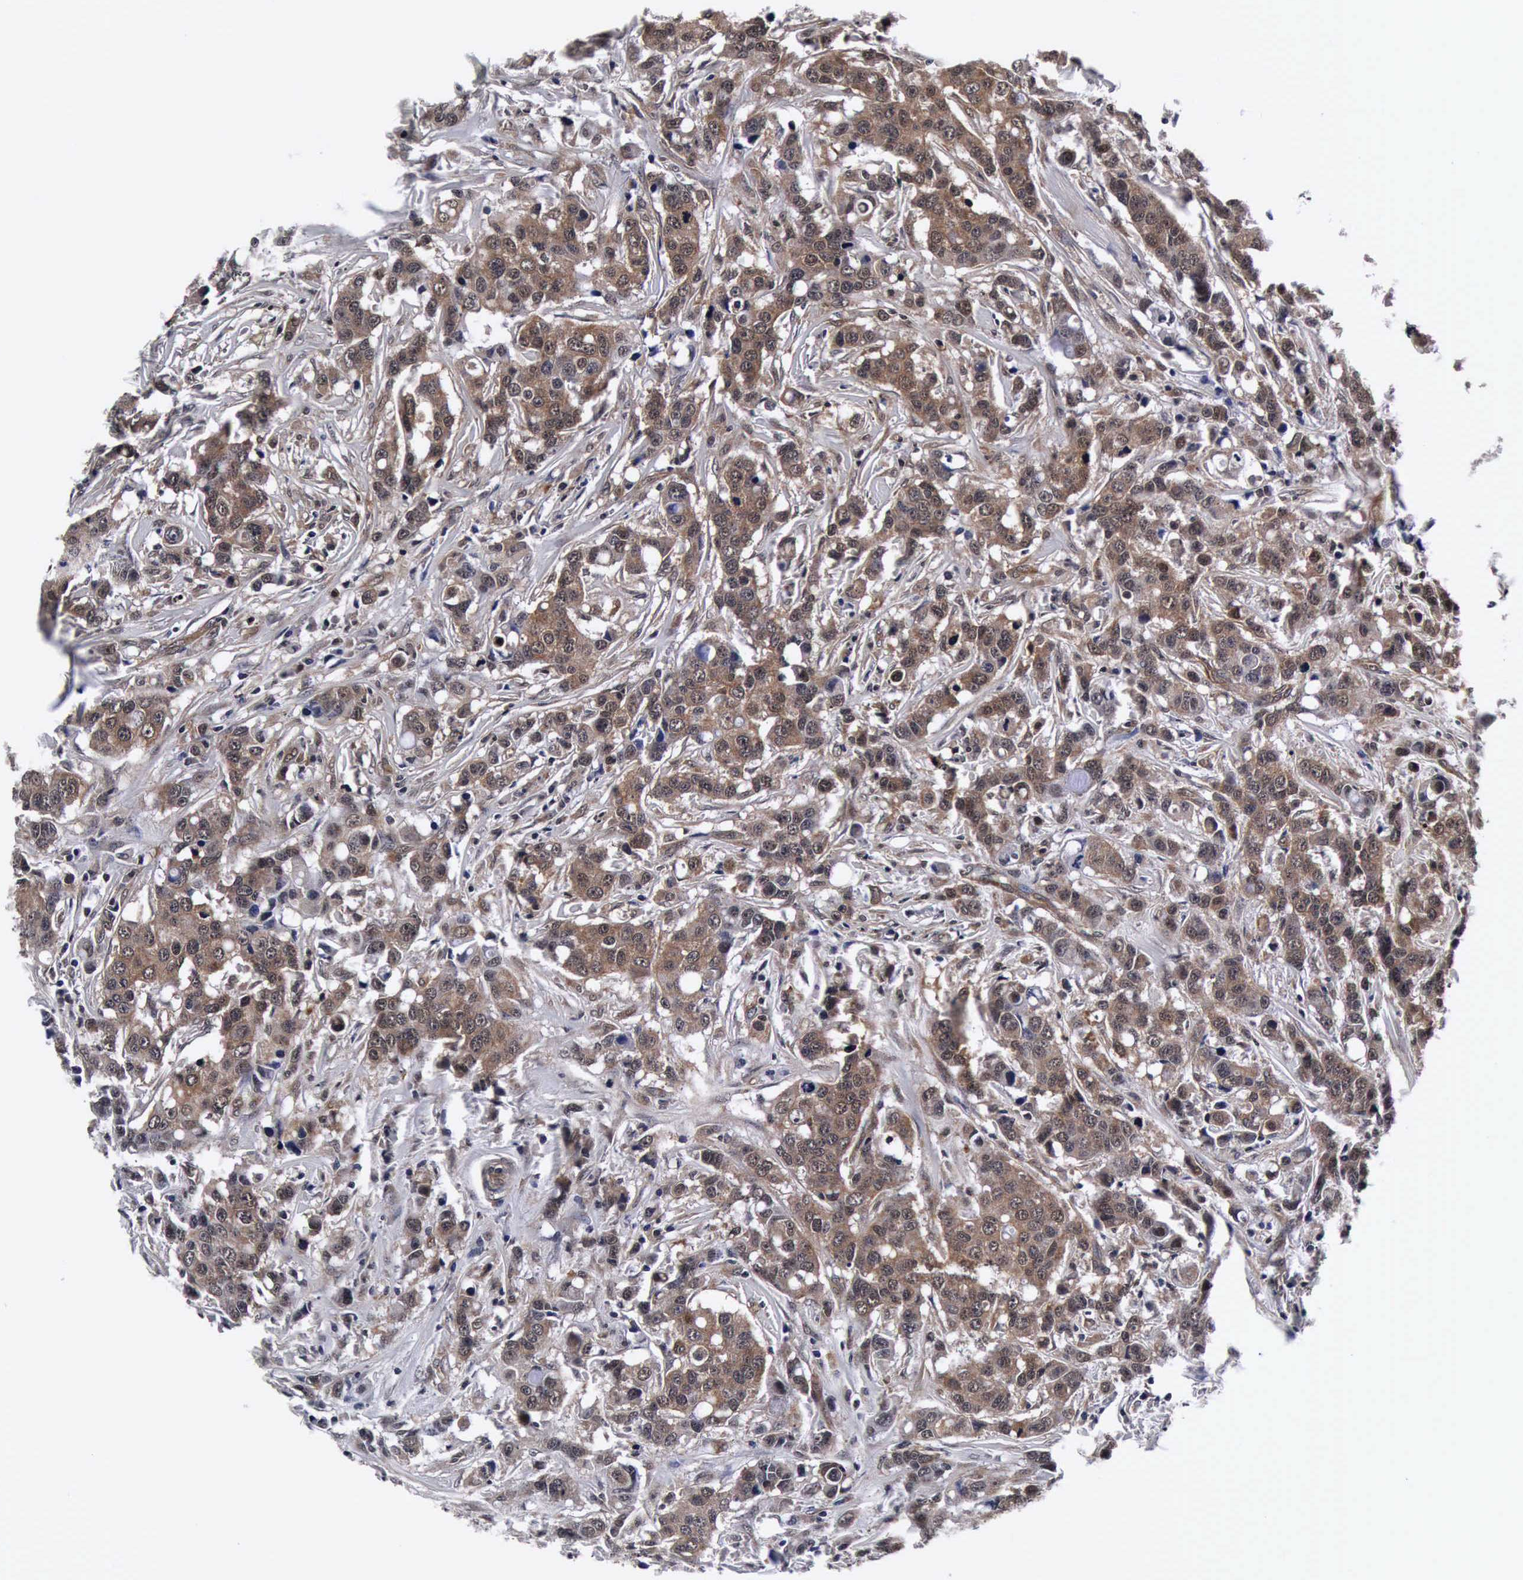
{"staining": {"intensity": "moderate", "quantity": ">75%", "location": "cytoplasmic/membranous"}, "tissue": "breast cancer", "cell_type": "Tumor cells", "image_type": "cancer", "snomed": [{"axis": "morphology", "description": "Duct carcinoma"}, {"axis": "topography", "description": "Breast"}], "caption": "DAB immunohistochemical staining of breast infiltrating ductal carcinoma reveals moderate cytoplasmic/membranous protein expression in approximately >75% of tumor cells. (brown staining indicates protein expression, while blue staining denotes nuclei).", "gene": "UBC", "patient": {"sex": "female", "age": 27}}